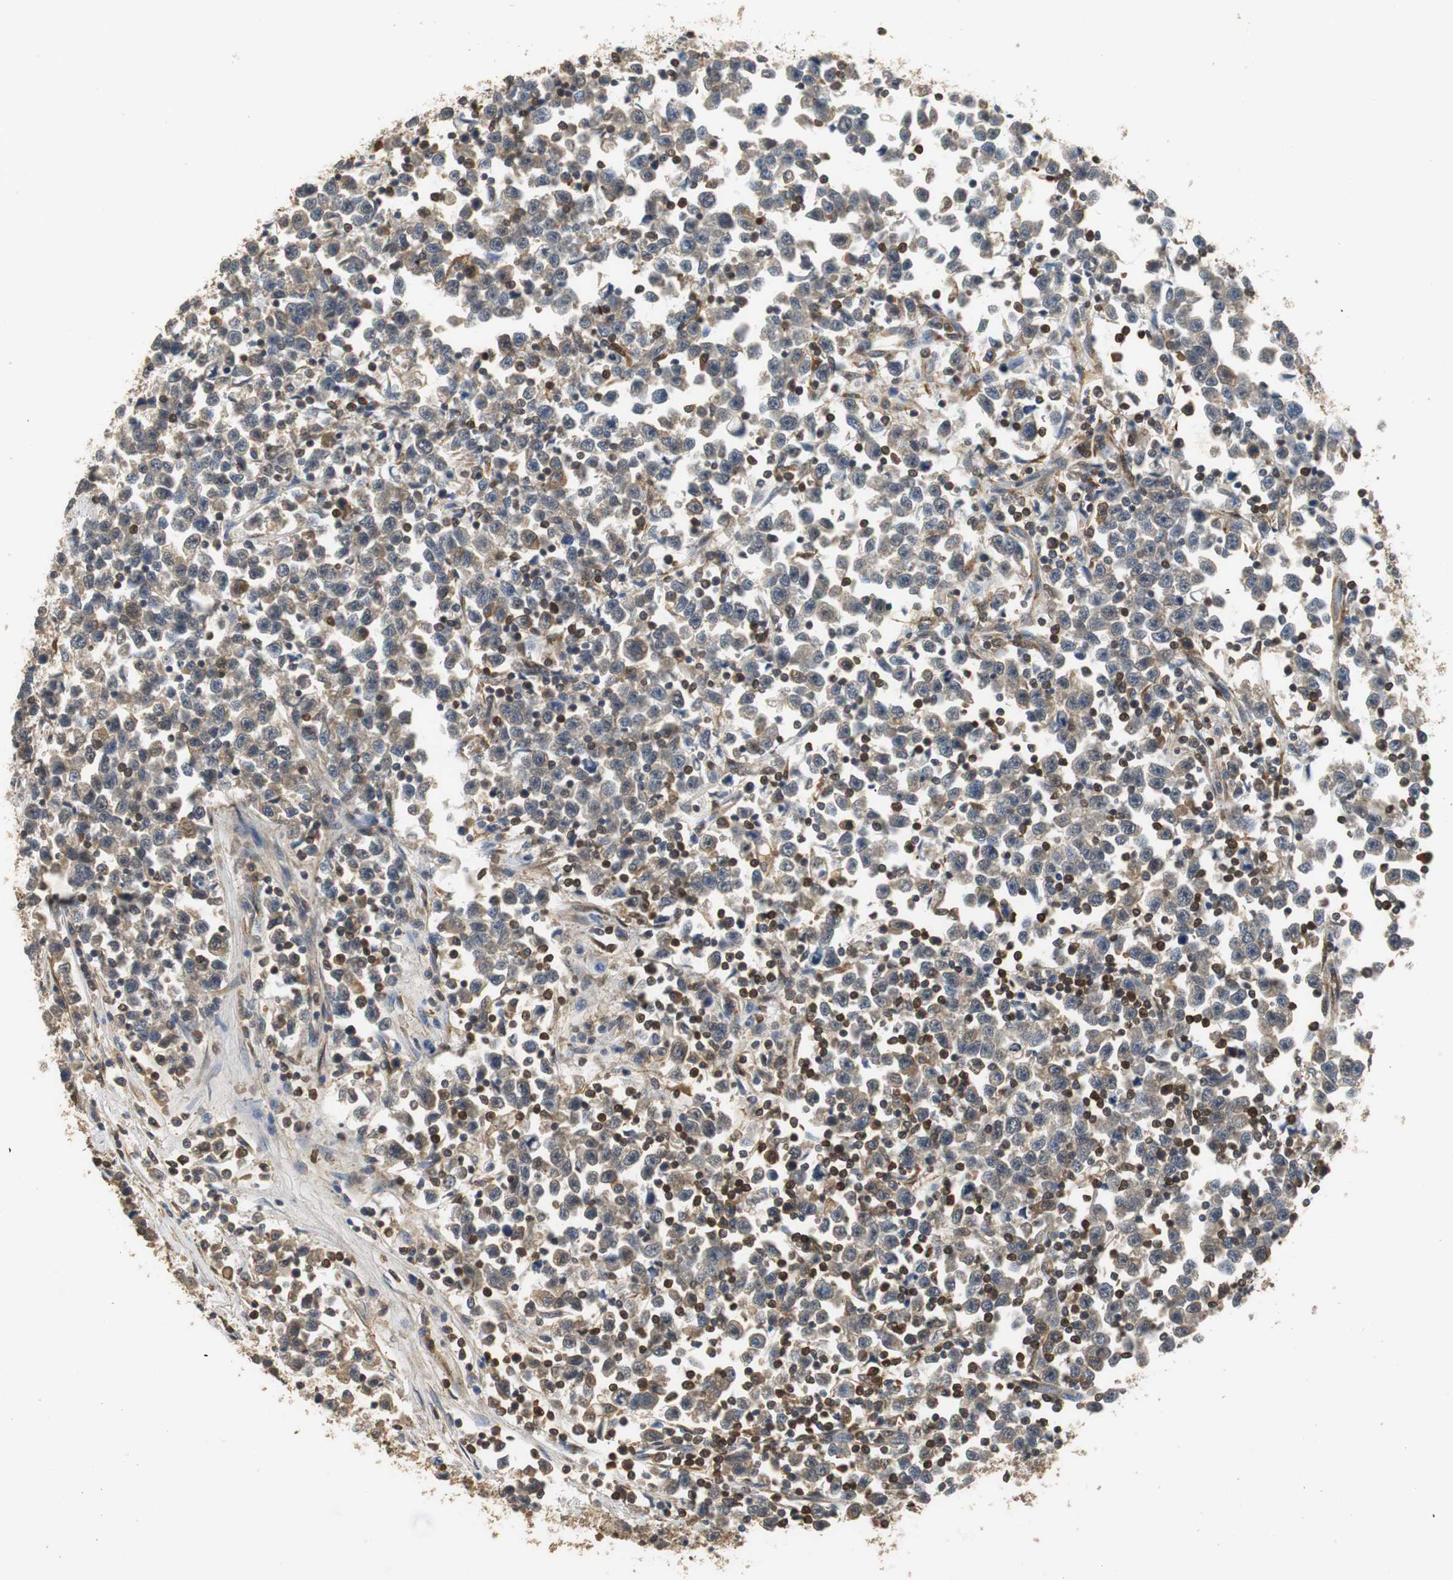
{"staining": {"intensity": "moderate", "quantity": ">75%", "location": "cytoplasmic/membranous"}, "tissue": "testis cancer", "cell_type": "Tumor cells", "image_type": "cancer", "snomed": [{"axis": "morphology", "description": "Seminoma, NOS"}, {"axis": "topography", "description": "Testis"}], "caption": "Human testis cancer stained with a brown dye reveals moderate cytoplasmic/membranous positive staining in about >75% of tumor cells.", "gene": "UBQLN2", "patient": {"sex": "male", "age": 43}}